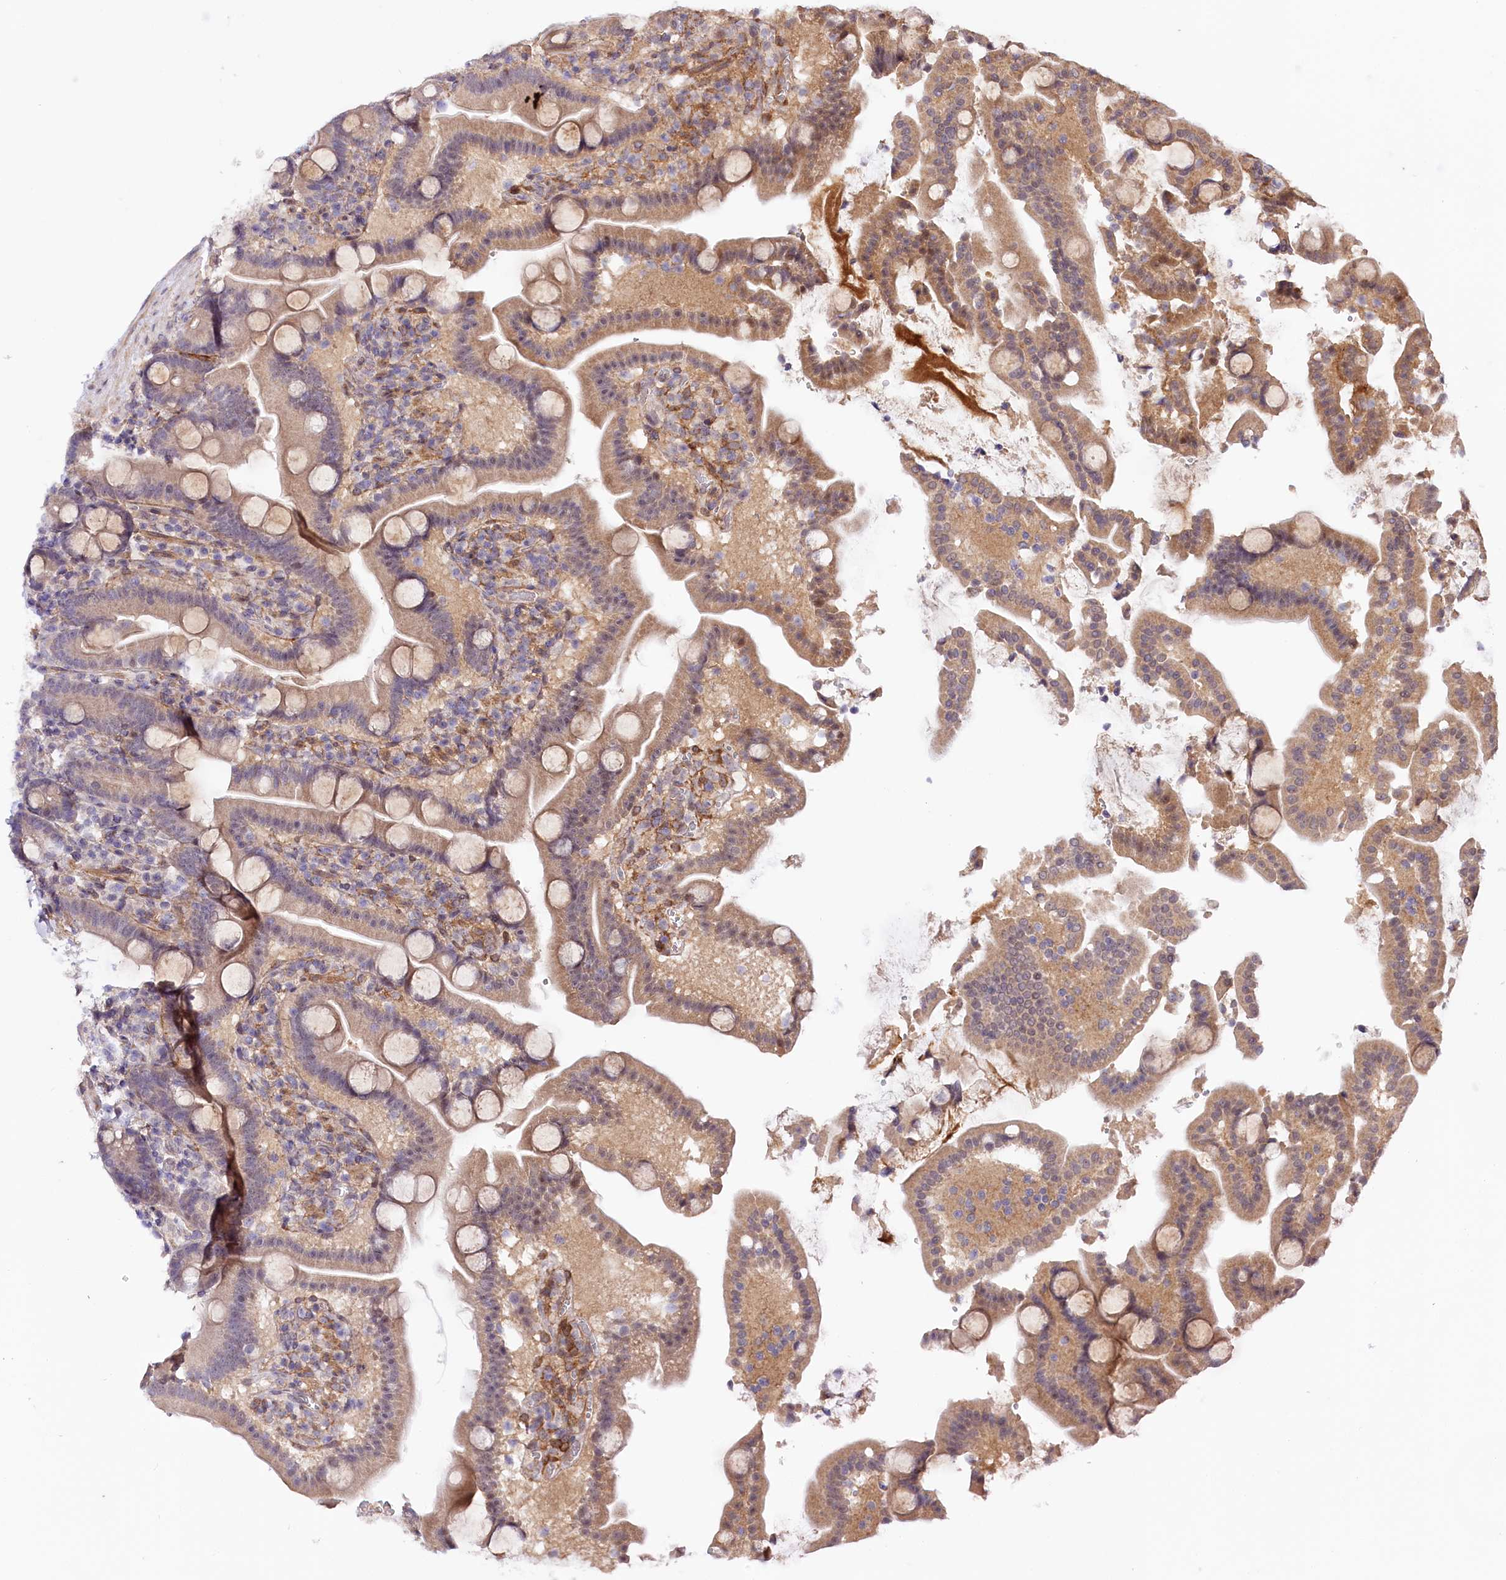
{"staining": {"intensity": "weak", "quantity": "25%-75%", "location": "cytoplasmic/membranous"}, "tissue": "duodenum", "cell_type": "Glandular cells", "image_type": "normal", "snomed": [{"axis": "morphology", "description": "Normal tissue, NOS"}, {"axis": "topography", "description": "Duodenum"}], "caption": "A brown stain shows weak cytoplasmic/membranous expression of a protein in glandular cells of normal duodenum. (IHC, brightfield microscopy, high magnification).", "gene": "PHLDB1", "patient": {"sex": "male", "age": 55}}